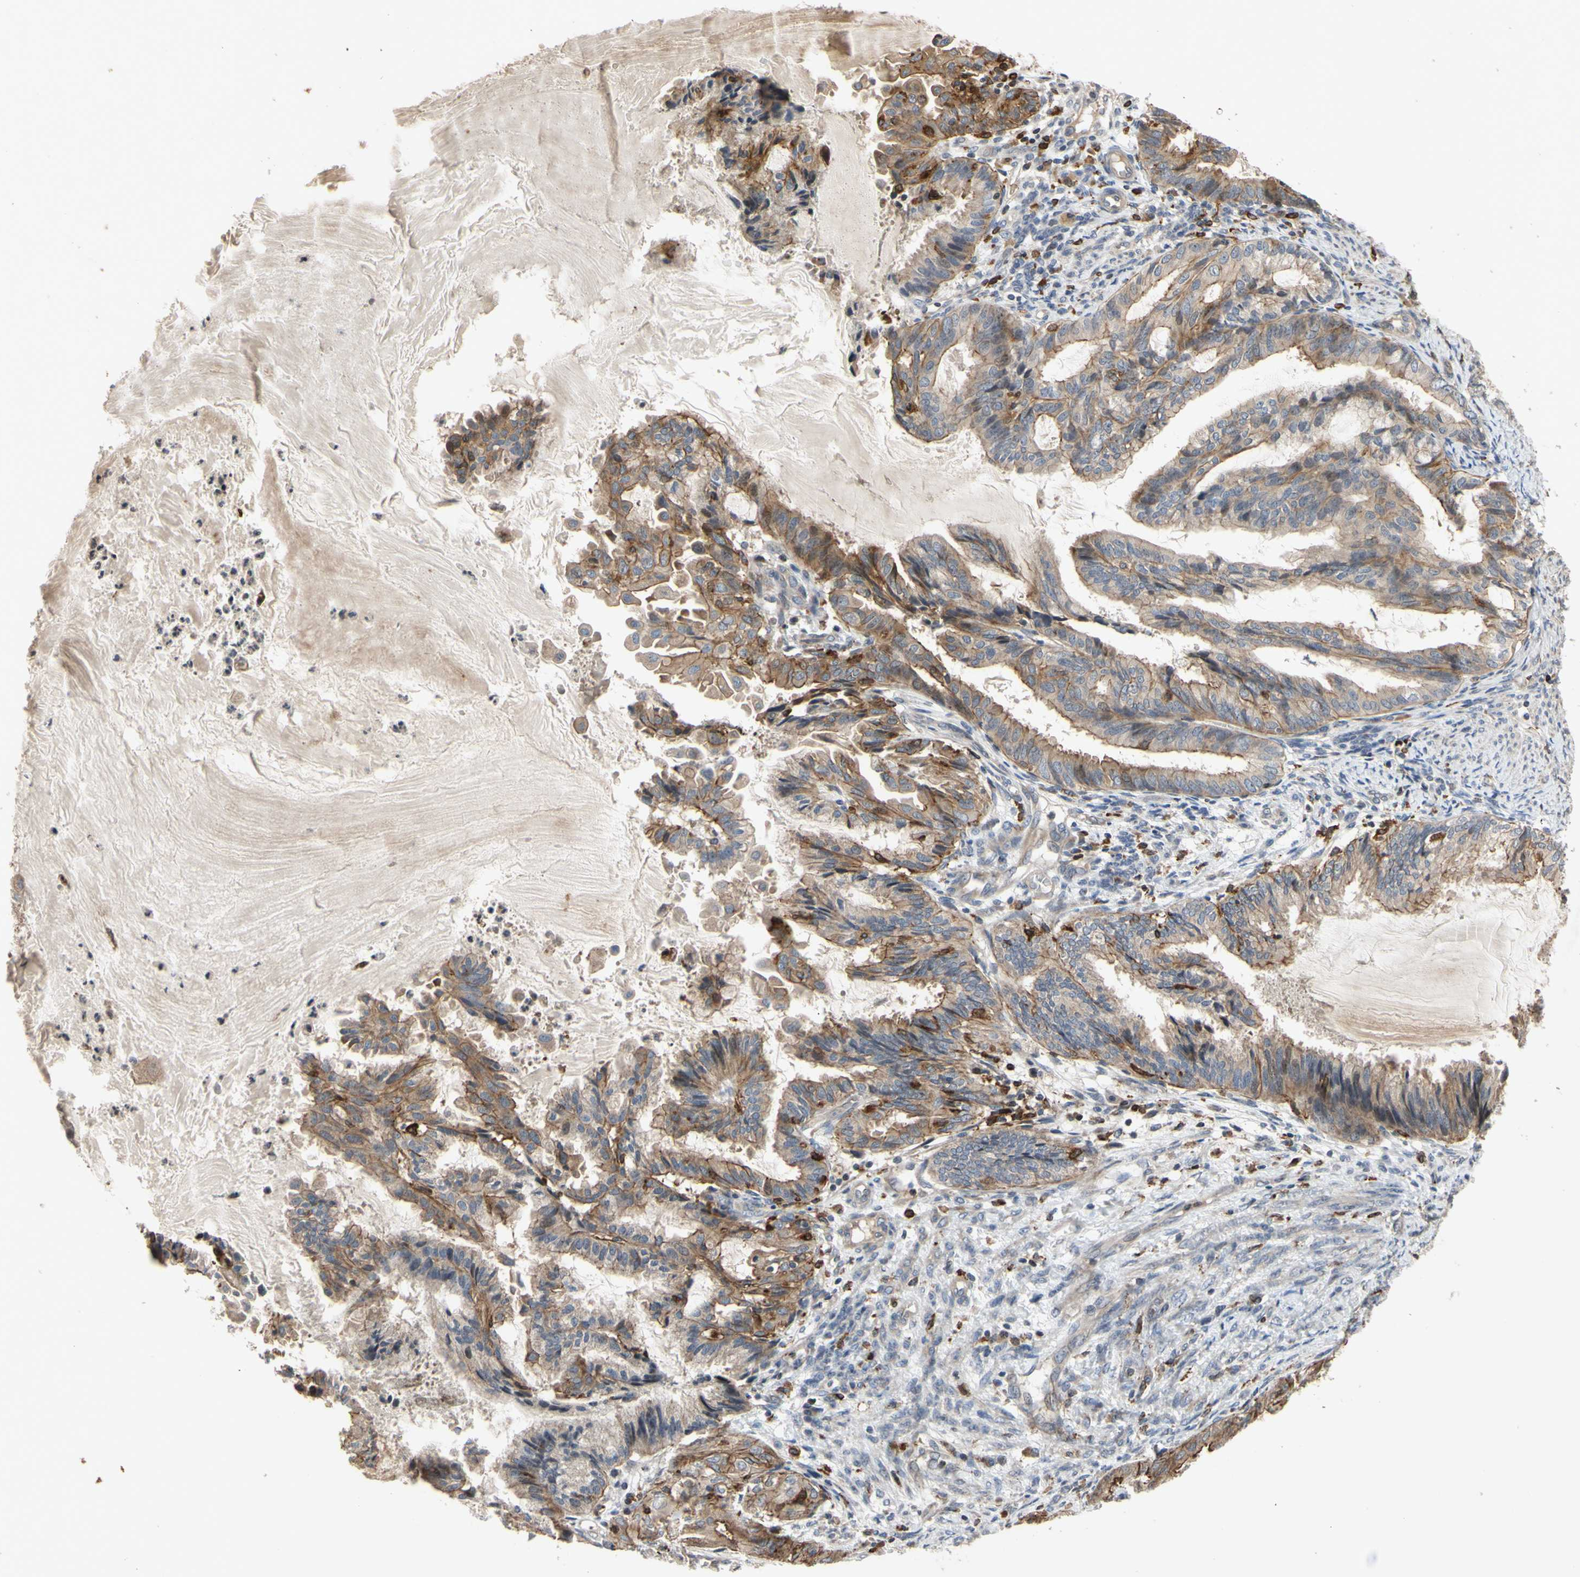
{"staining": {"intensity": "weak", "quantity": ">75%", "location": "cytoplasmic/membranous"}, "tissue": "endometrial cancer", "cell_type": "Tumor cells", "image_type": "cancer", "snomed": [{"axis": "morphology", "description": "Adenocarcinoma, NOS"}, {"axis": "topography", "description": "Endometrium"}], "caption": "The histopathology image reveals a brown stain indicating the presence of a protein in the cytoplasmic/membranous of tumor cells in adenocarcinoma (endometrial).", "gene": "PLXNA2", "patient": {"sex": "female", "age": 86}}